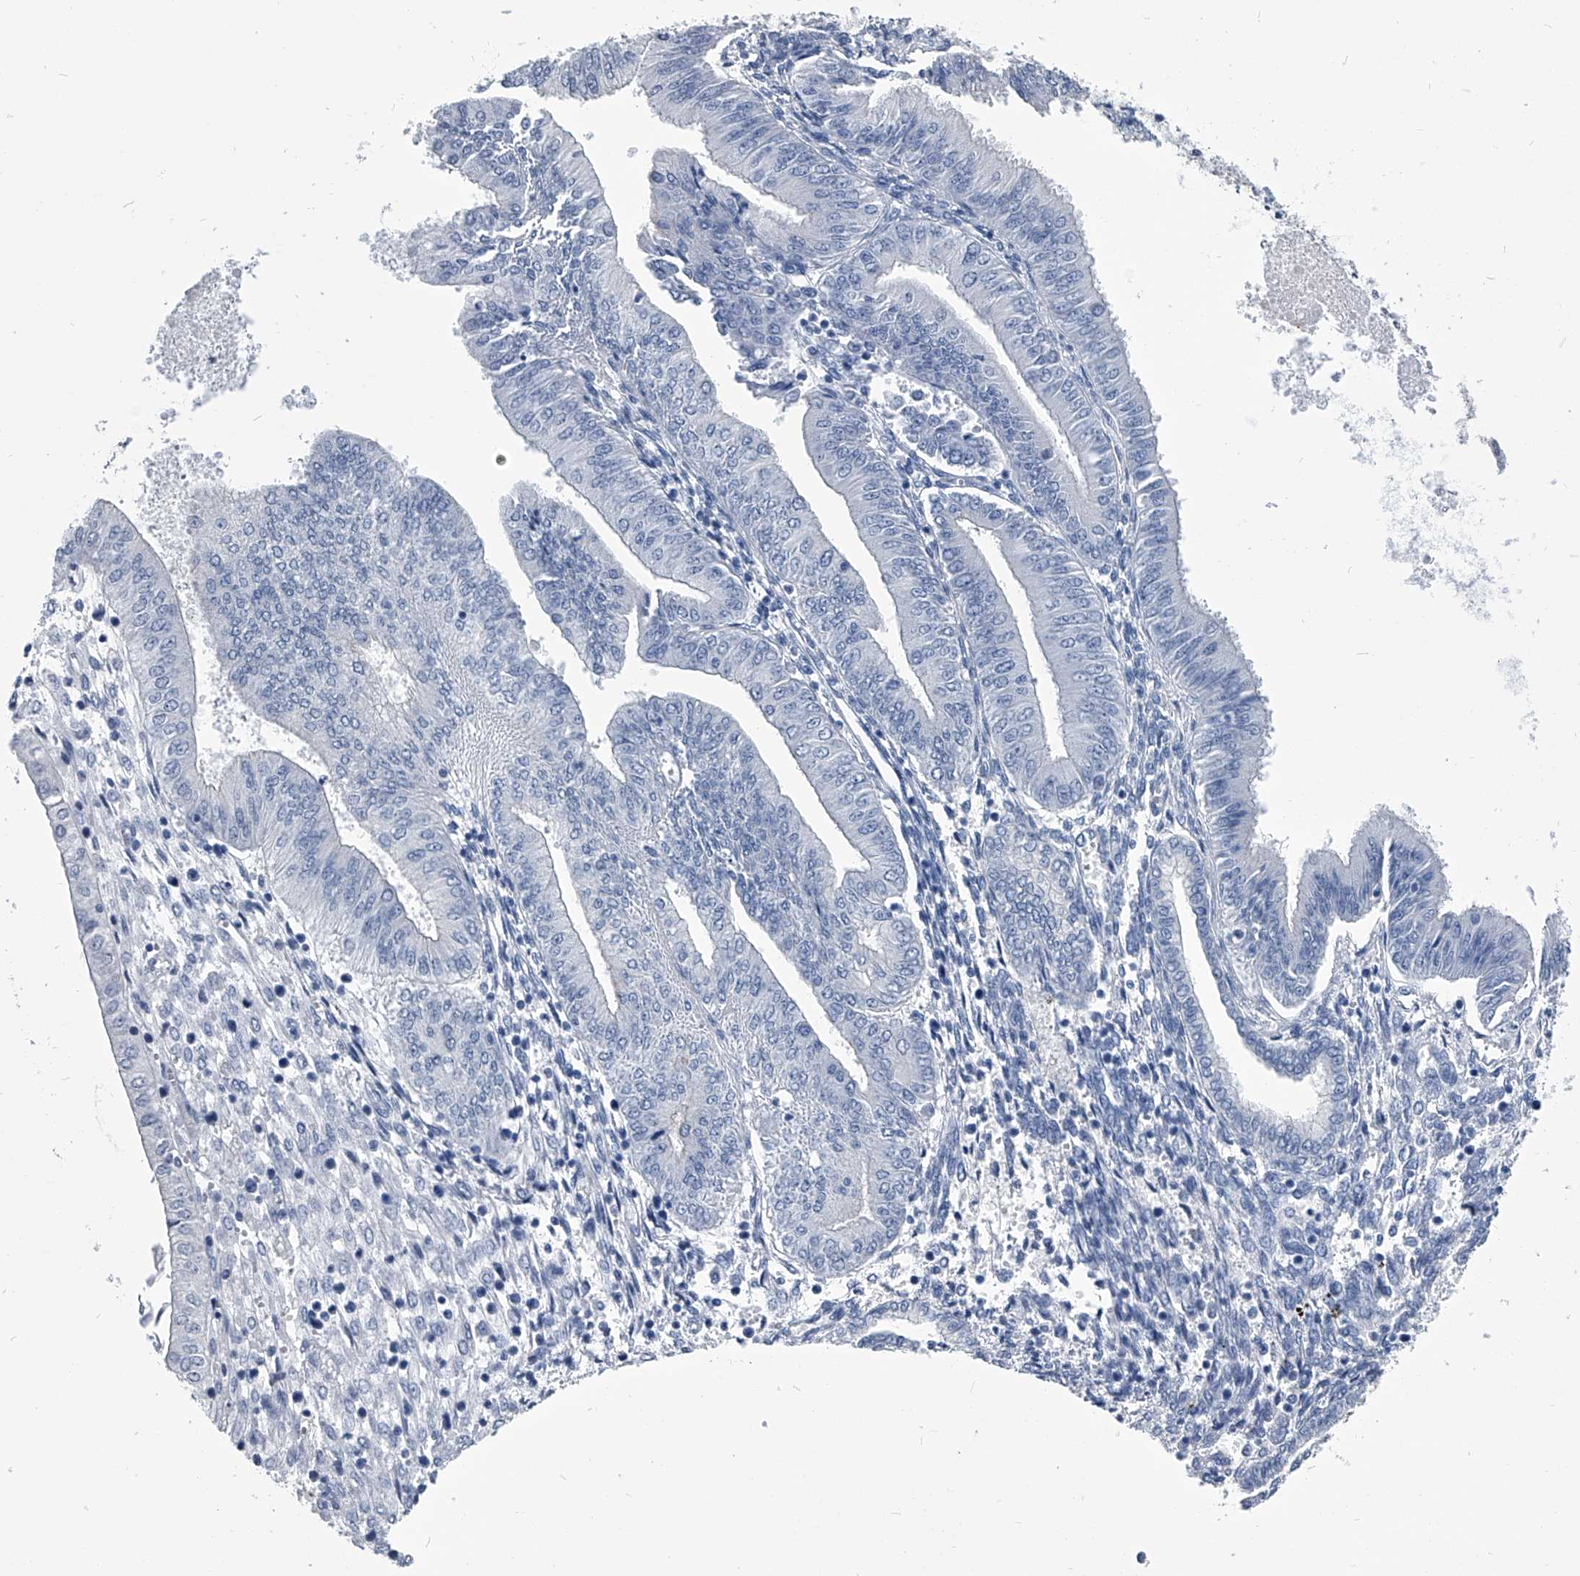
{"staining": {"intensity": "negative", "quantity": "none", "location": "none"}, "tissue": "endometrial cancer", "cell_type": "Tumor cells", "image_type": "cancer", "snomed": [{"axis": "morphology", "description": "Adenocarcinoma, NOS"}, {"axis": "topography", "description": "Endometrium"}], "caption": "Immunohistochemical staining of endometrial adenocarcinoma reveals no significant expression in tumor cells.", "gene": "PDXK", "patient": {"sex": "female", "age": 53}}